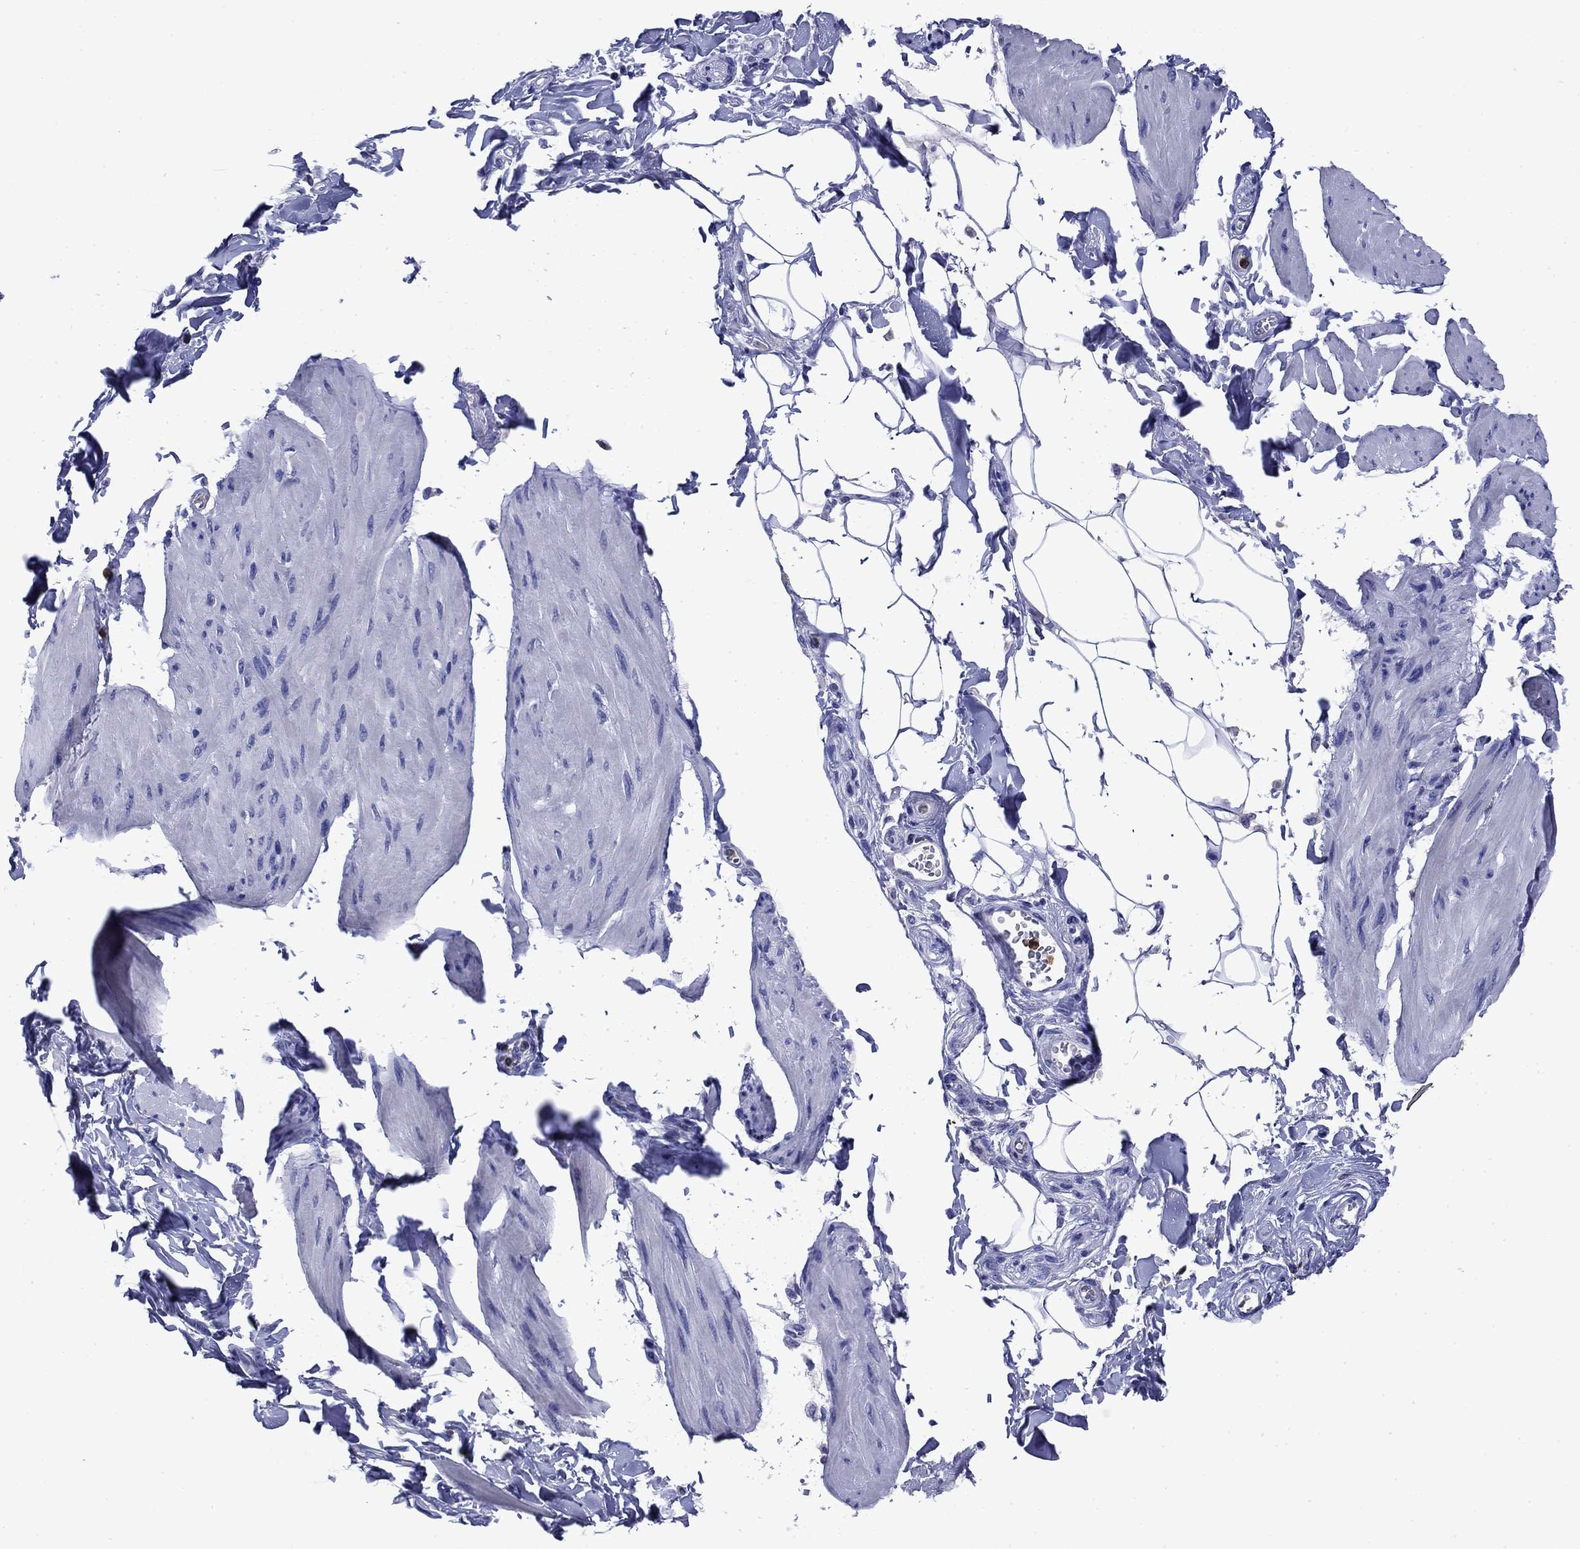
{"staining": {"intensity": "negative", "quantity": "none", "location": "none"}, "tissue": "smooth muscle", "cell_type": "Smooth muscle cells", "image_type": "normal", "snomed": [{"axis": "morphology", "description": "Normal tissue, NOS"}, {"axis": "topography", "description": "Adipose tissue"}, {"axis": "topography", "description": "Smooth muscle"}, {"axis": "topography", "description": "Peripheral nerve tissue"}], "caption": "High power microscopy micrograph of an IHC photomicrograph of benign smooth muscle, revealing no significant positivity in smooth muscle cells.", "gene": "TFR2", "patient": {"sex": "male", "age": 83}}